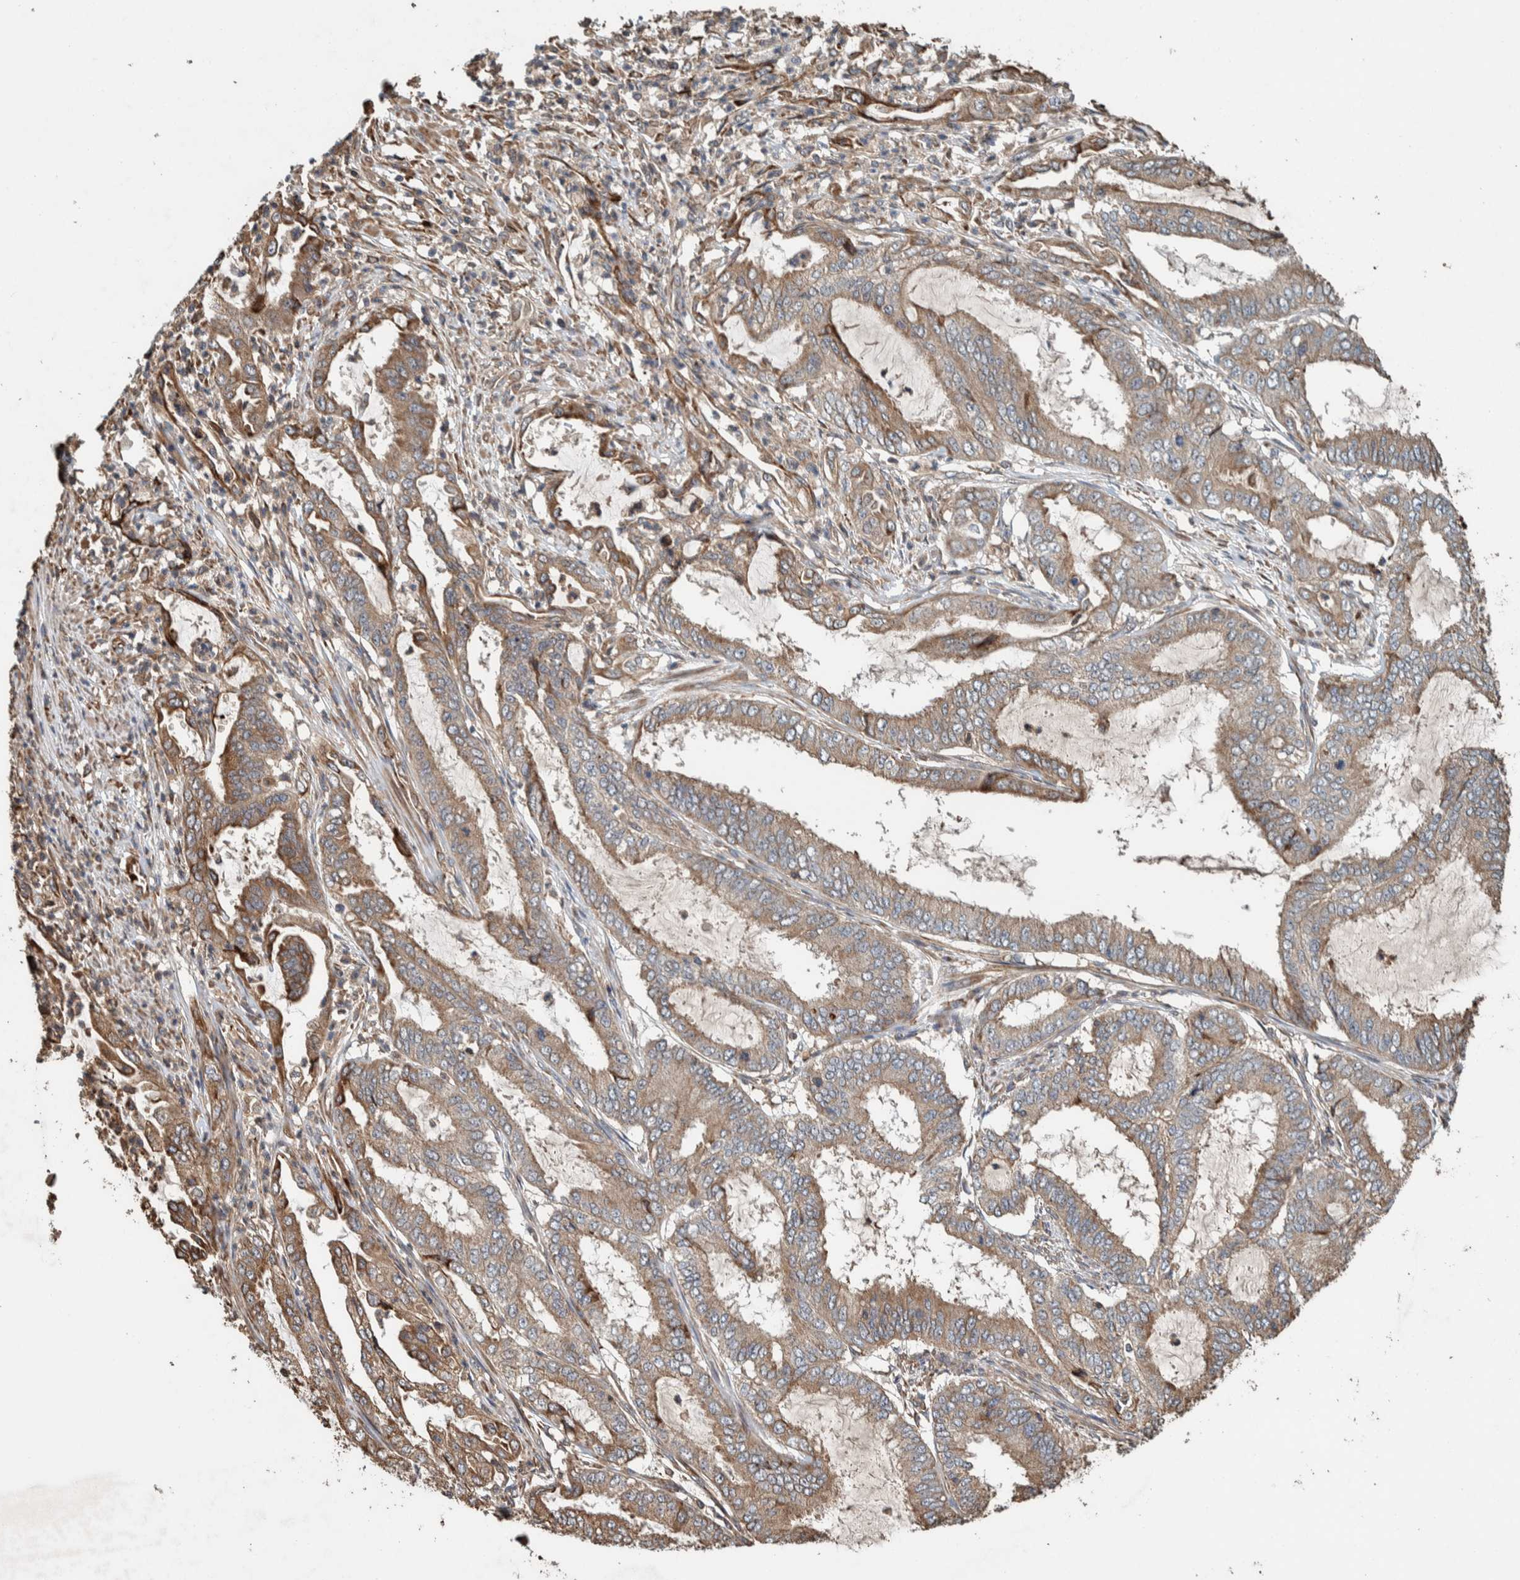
{"staining": {"intensity": "weak", "quantity": ">75%", "location": "cytoplasmic/membranous"}, "tissue": "endometrial cancer", "cell_type": "Tumor cells", "image_type": "cancer", "snomed": [{"axis": "morphology", "description": "Adenocarcinoma, NOS"}, {"axis": "topography", "description": "Endometrium"}], "caption": "Protein expression analysis of endometrial cancer (adenocarcinoma) exhibits weak cytoplasmic/membranous staining in about >75% of tumor cells.", "gene": "PLA2G3", "patient": {"sex": "female", "age": 51}}